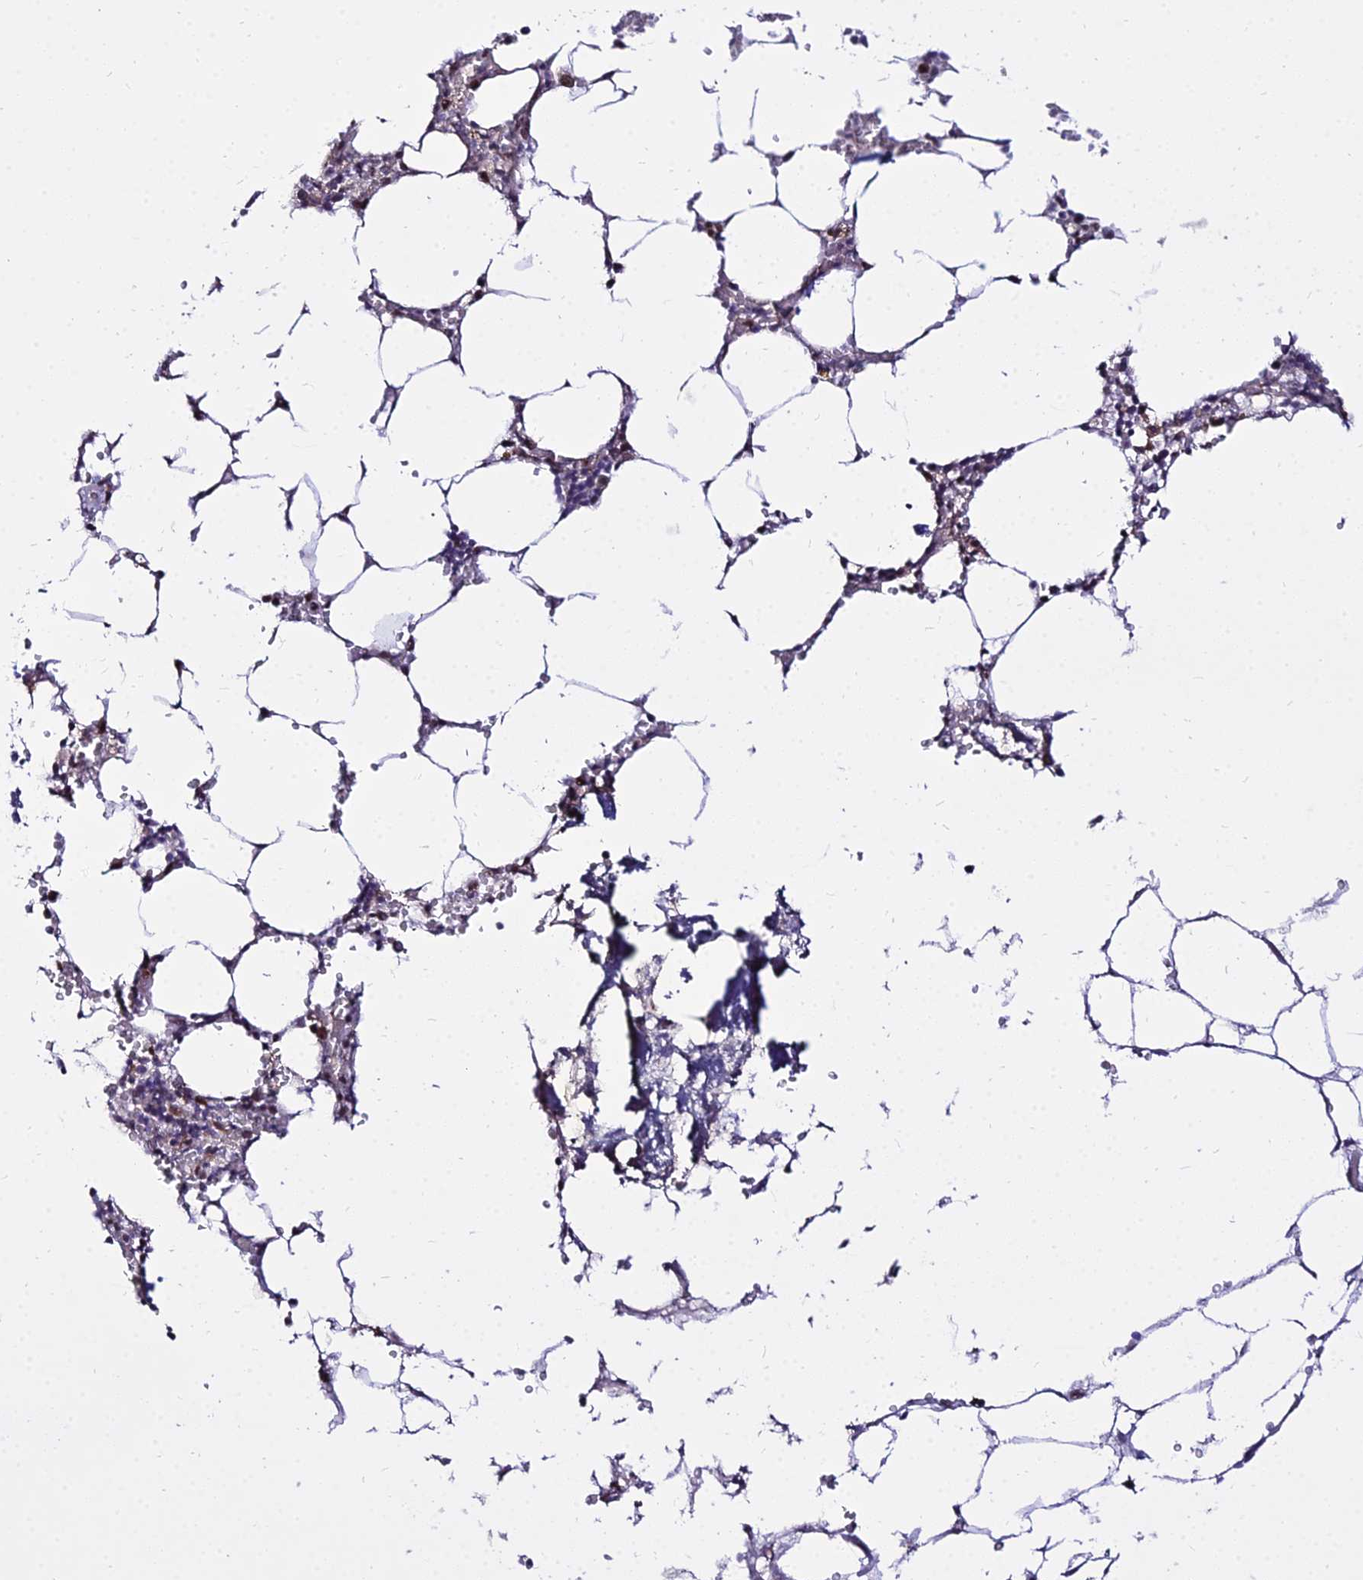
{"staining": {"intensity": "moderate", "quantity": "25%-75%", "location": "nuclear"}, "tissue": "bone marrow", "cell_type": "Hematopoietic cells", "image_type": "normal", "snomed": [{"axis": "morphology", "description": "Normal tissue, NOS"}, {"axis": "topography", "description": "Bone marrow"}], "caption": "IHC (DAB (3,3'-diaminobenzidine)) staining of normal bone marrow shows moderate nuclear protein positivity in about 25%-75% of hematopoietic cells. The staining is performed using DAB (3,3'-diaminobenzidine) brown chromogen to label protein expression. The nuclei are counter-stained blue using hematoxylin.", "gene": "C6orf163", "patient": {"sex": "male", "age": 70}}